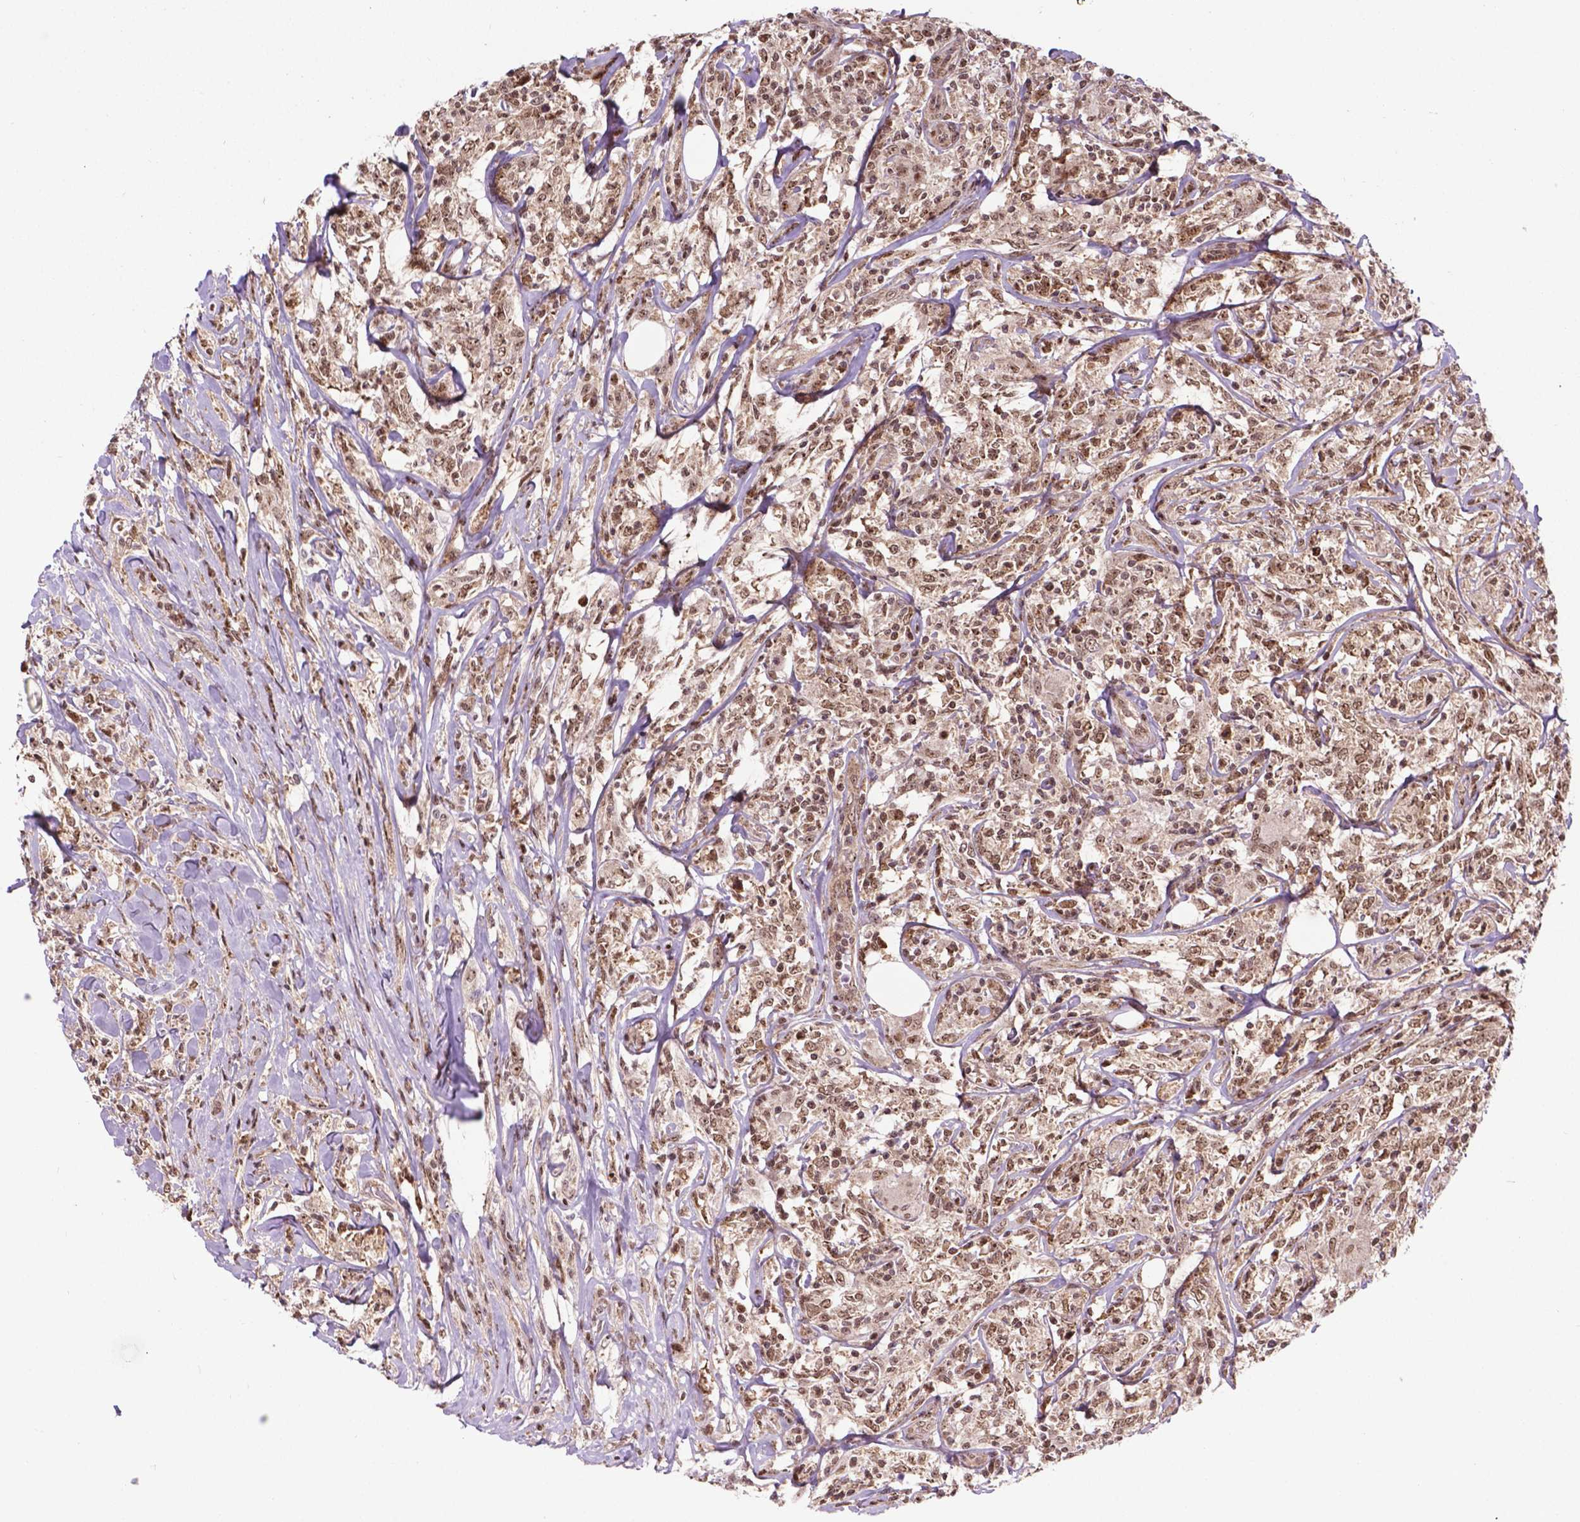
{"staining": {"intensity": "moderate", "quantity": ">75%", "location": "nuclear"}, "tissue": "lymphoma", "cell_type": "Tumor cells", "image_type": "cancer", "snomed": [{"axis": "morphology", "description": "Malignant lymphoma, non-Hodgkin's type, High grade"}, {"axis": "topography", "description": "Lymph node"}], "caption": "Lymphoma stained for a protein (brown) displays moderate nuclear positive positivity in about >75% of tumor cells.", "gene": "CSNK2A1", "patient": {"sex": "female", "age": 84}}